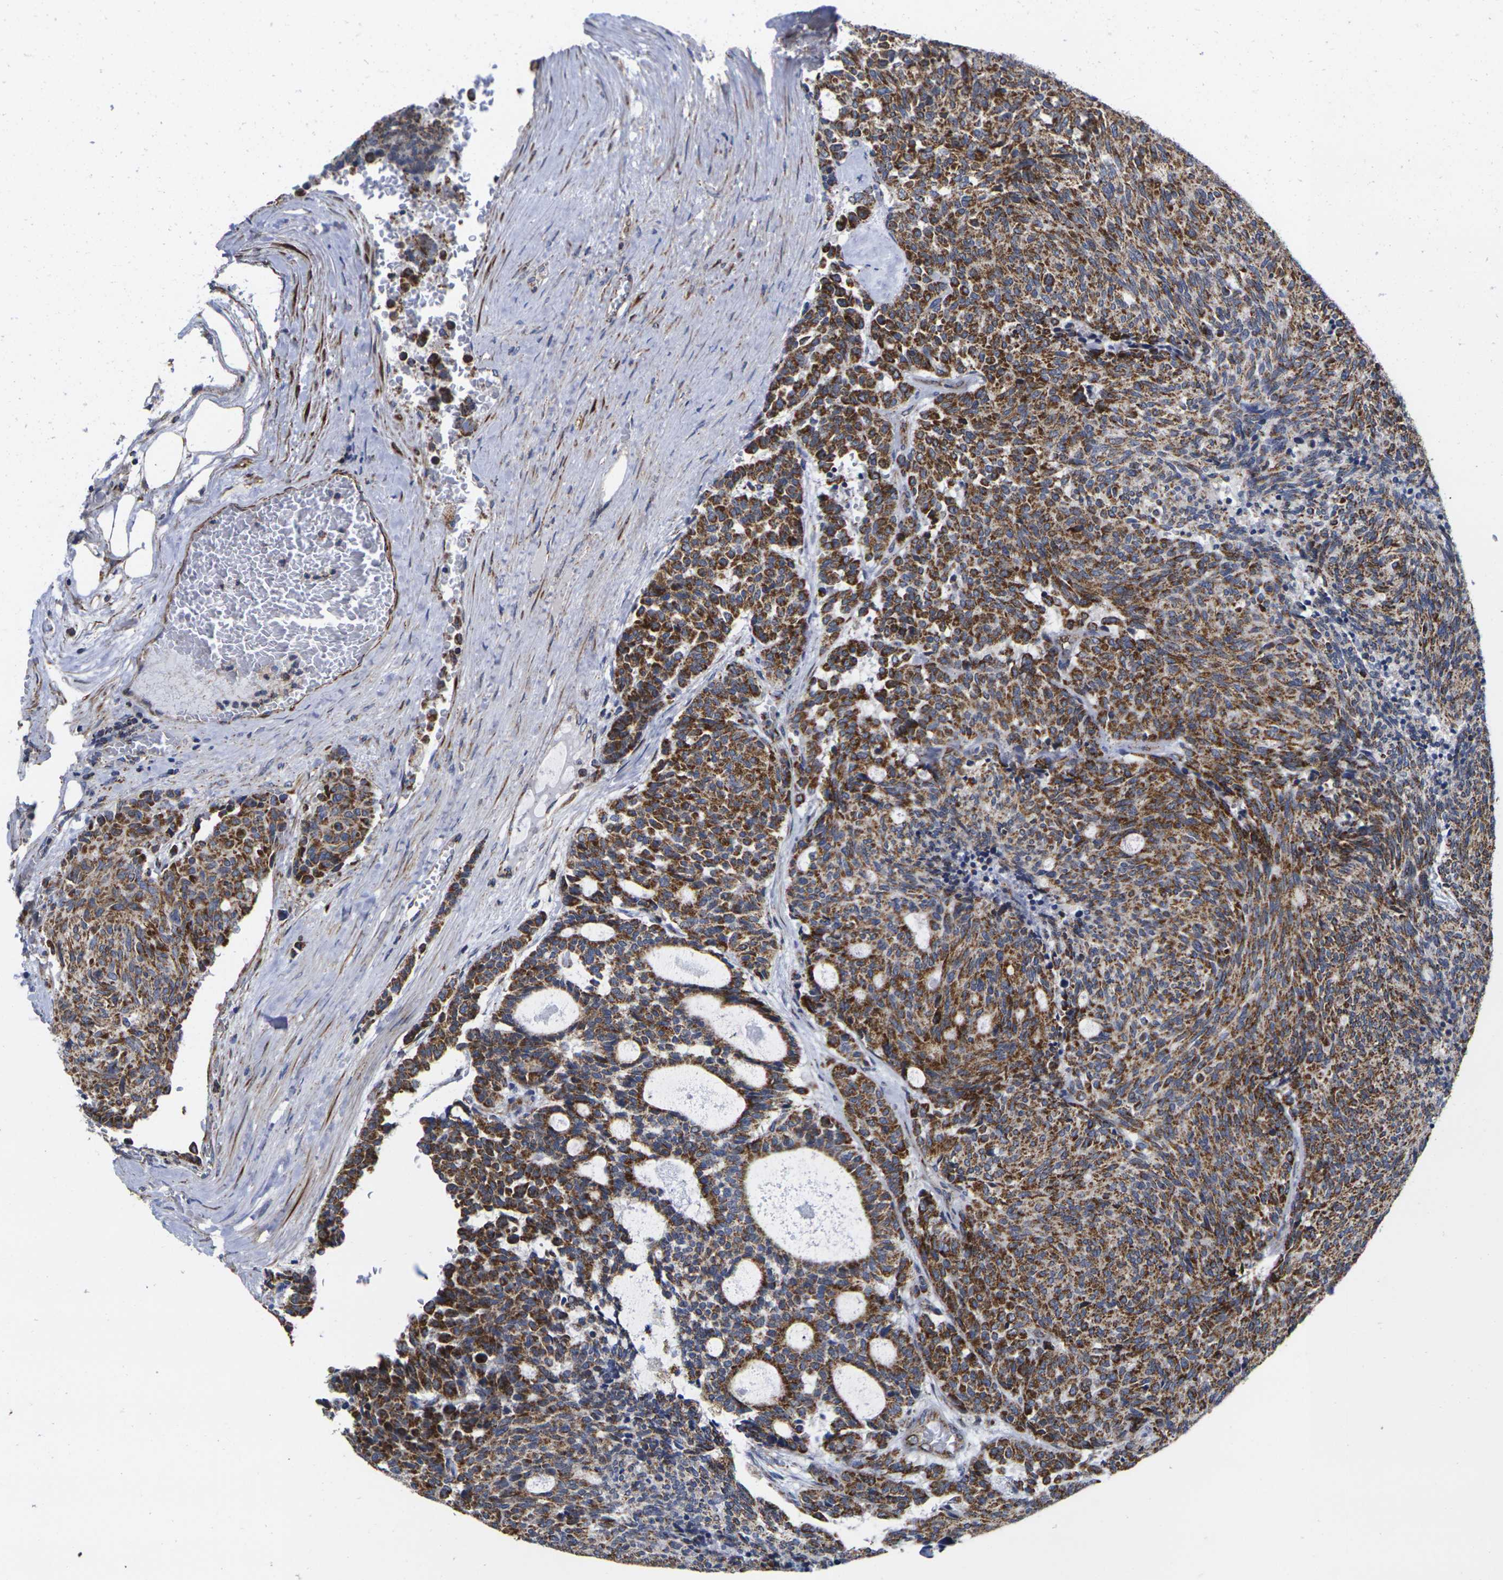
{"staining": {"intensity": "strong", "quantity": ">75%", "location": "cytoplasmic/membranous"}, "tissue": "carcinoid", "cell_type": "Tumor cells", "image_type": "cancer", "snomed": [{"axis": "morphology", "description": "Carcinoid, malignant, NOS"}, {"axis": "topography", "description": "Pancreas"}], "caption": "Immunohistochemical staining of human malignant carcinoid displays high levels of strong cytoplasmic/membranous protein positivity in approximately >75% of tumor cells.", "gene": "P2RY11", "patient": {"sex": "female", "age": 54}}